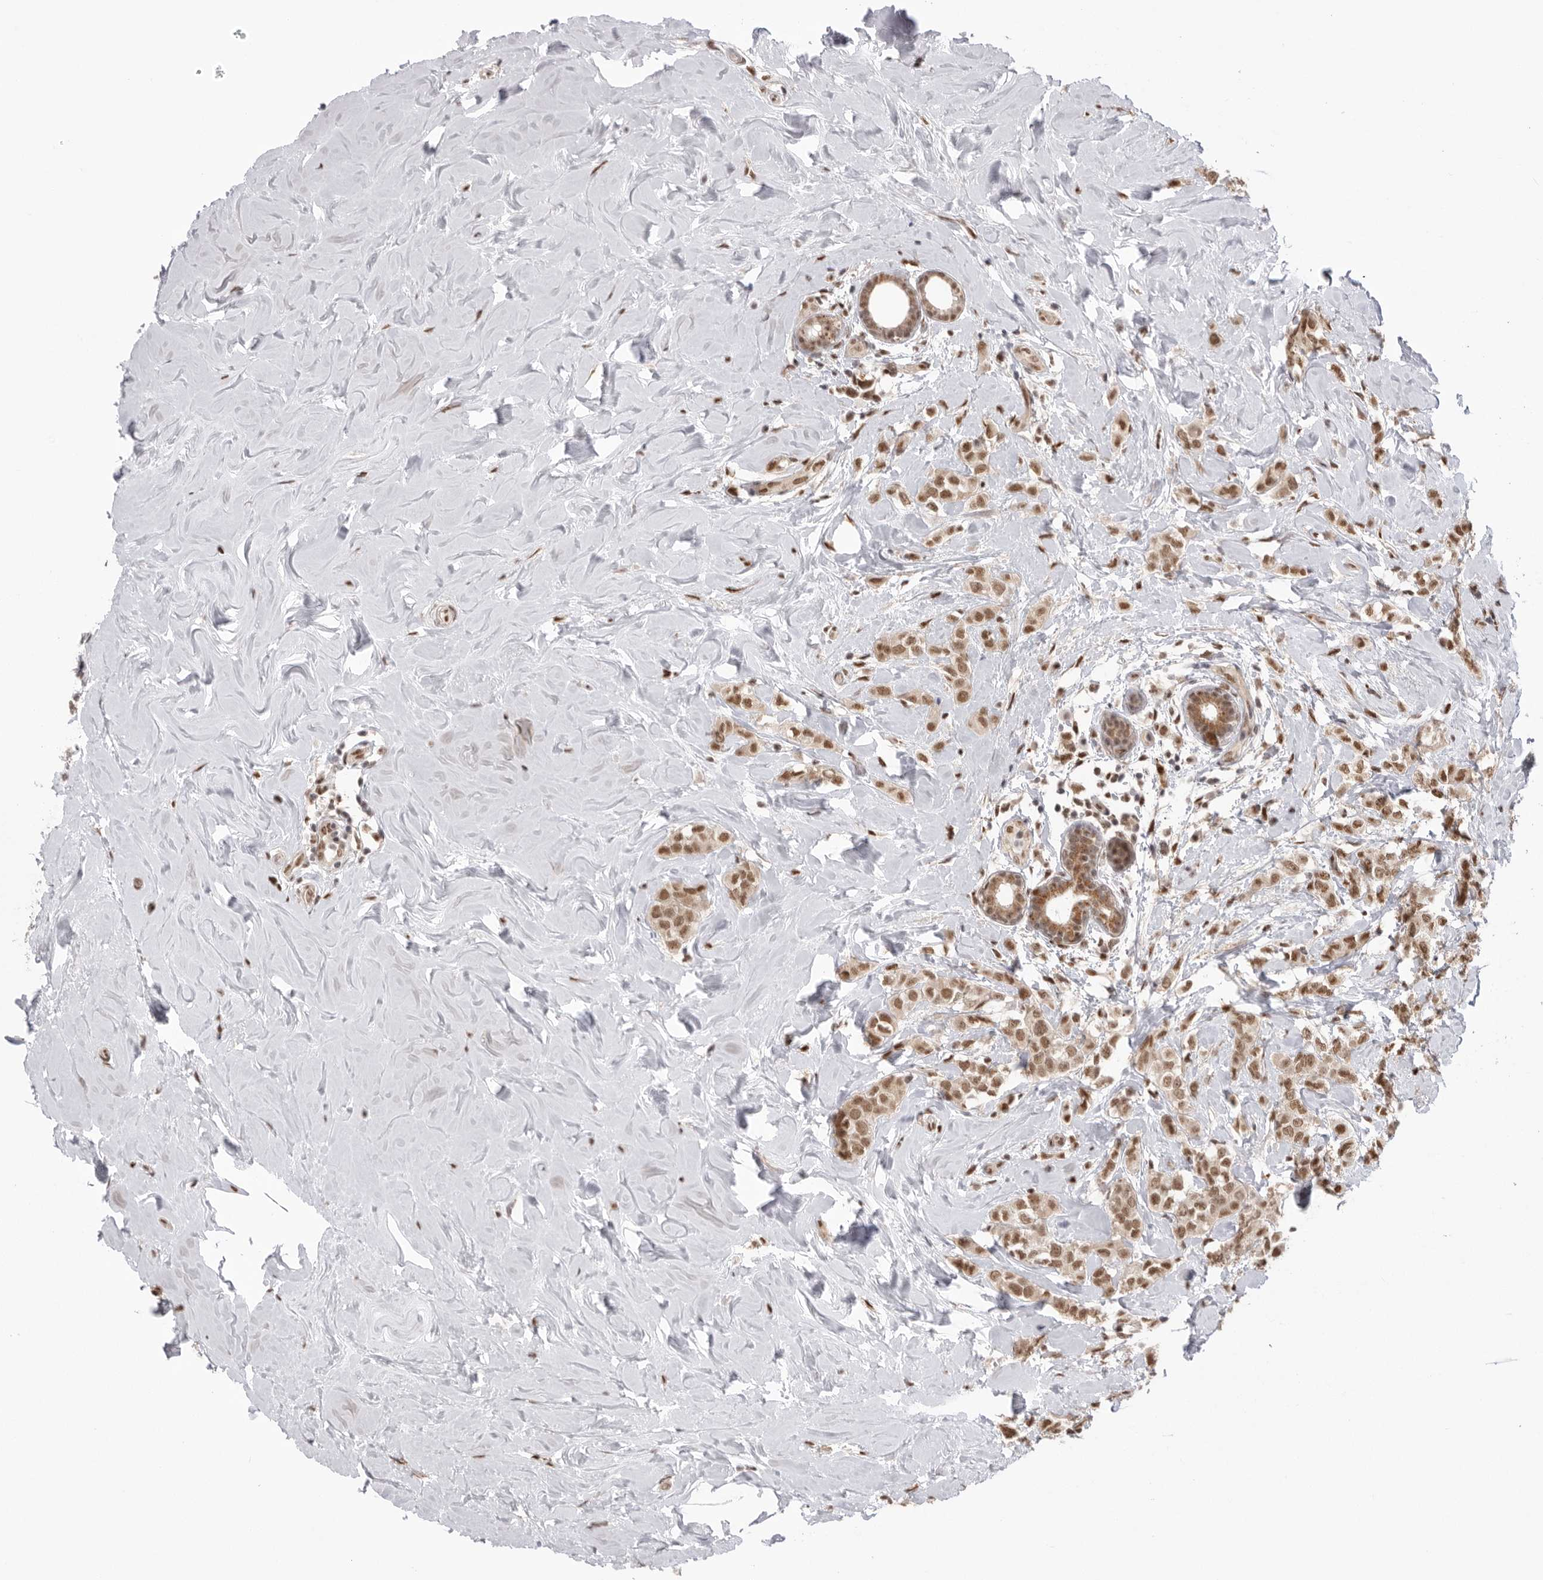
{"staining": {"intensity": "moderate", "quantity": ">75%", "location": "nuclear"}, "tissue": "breast cancer", "cell_type": "Tumor cells", "image_type": "cancer", "snomed": [{"axis": "morphology", "description": "Lobular carcinoma"}, {"axis": "topography", "description": "Breast"}], "caption": "Approximately >75% of tumor cells in breast cancer demonstrate moderate nuclear protein expression as visualized by brown immunohistochemical staining.", "gene": "BCLAF3", "patient": {"sex": "female", "age": 47}}